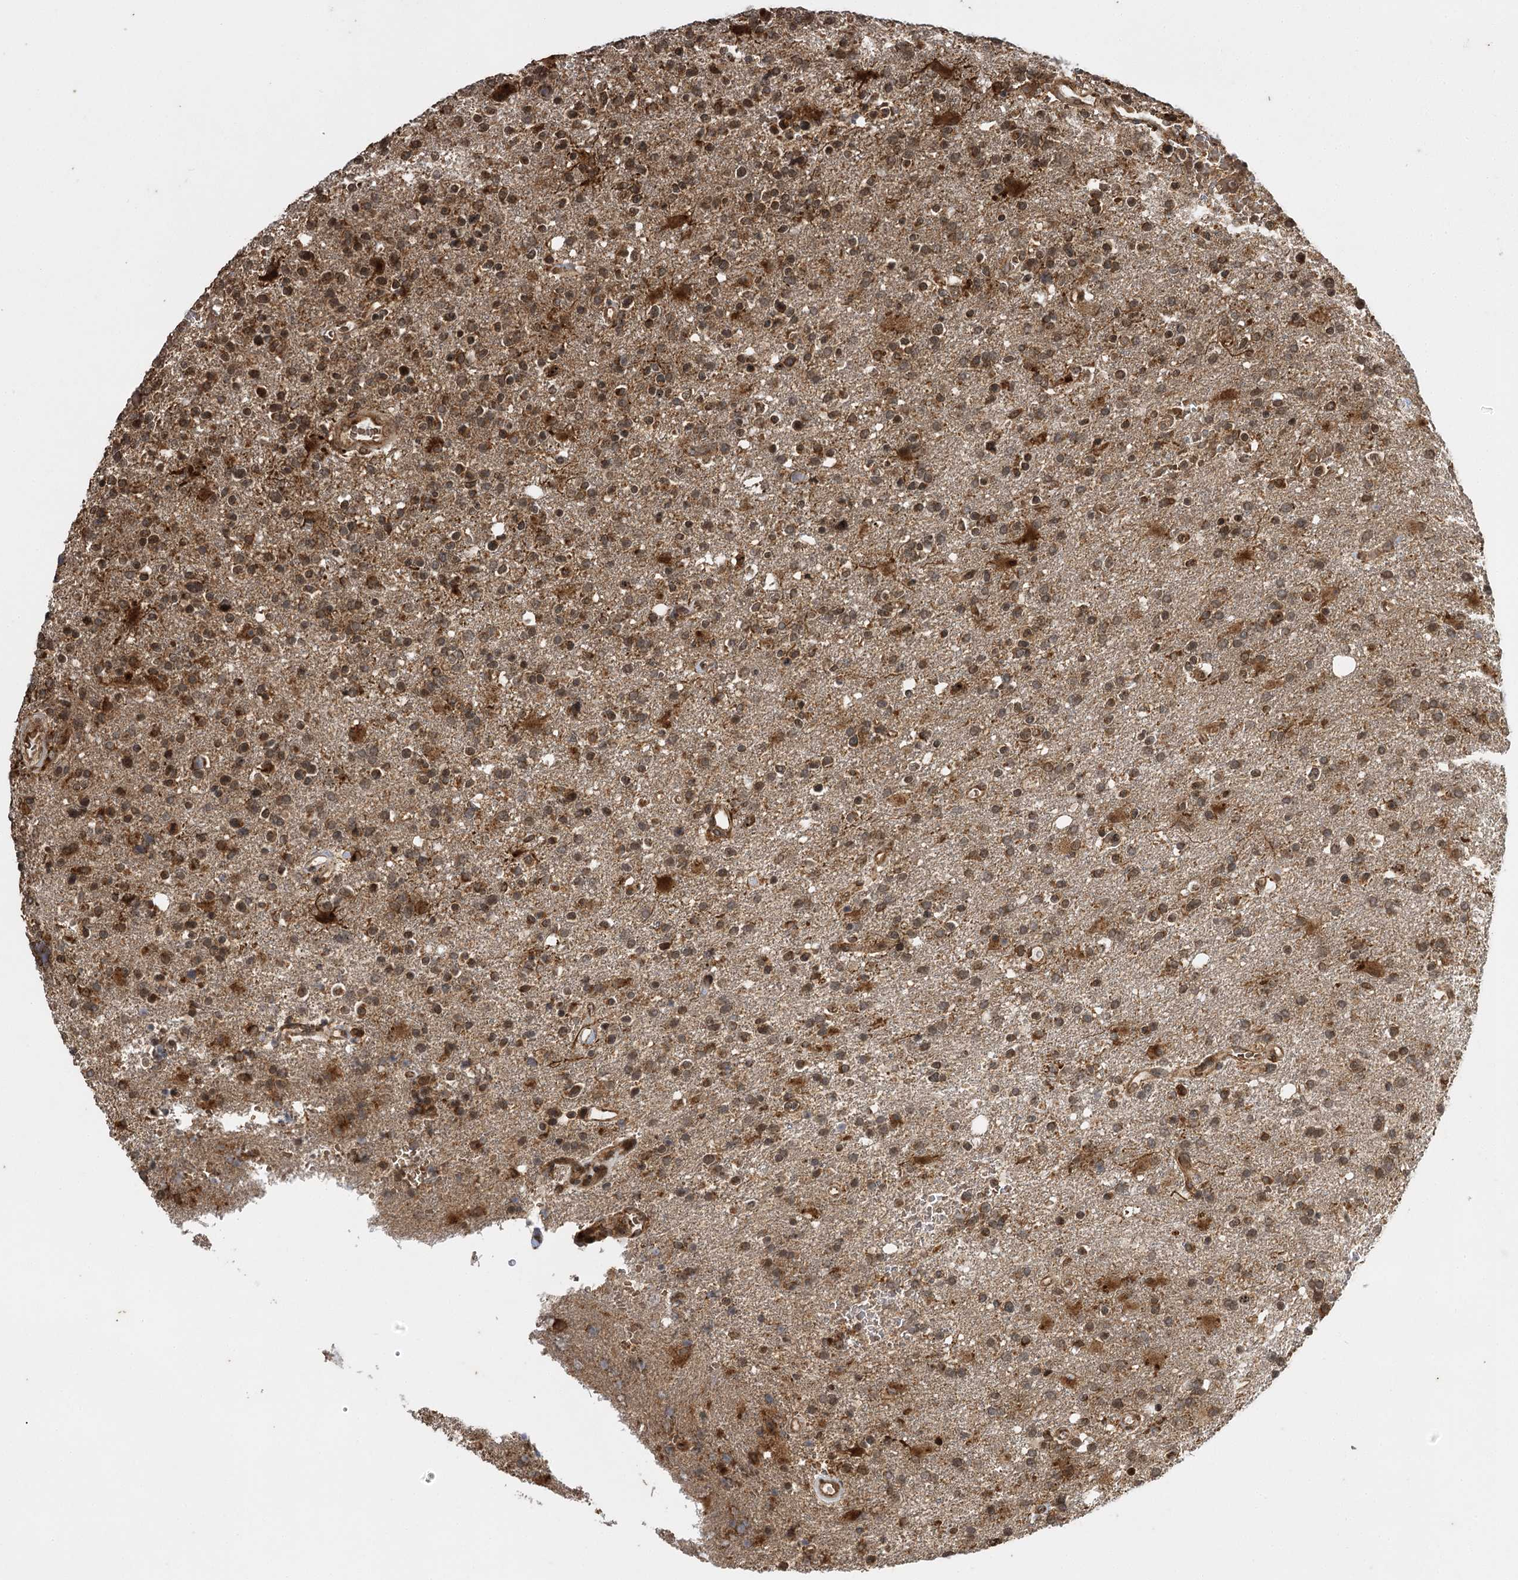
{"staining": {"intensity": "moderate", "quantity": "25%-75%", "location": "cytoplasmic/membranous,nuclear"}, "tissue": "glioma", "cell_type": "Tumor cells", "image_type": "cancer", "snomed": [{"axis": "morphology", "description": "Glioma, malignant, High grade"}, {"axis": "topography", "description": "Brain"}], "caption": "Glioma stained with a brown dye reveals moderate cytoplasmic/membranous and nuclear positive expression in about 25%-75% of tumor cells.", "gene": "IL11RA", "patient": {"sex": "male", "age": 72}}